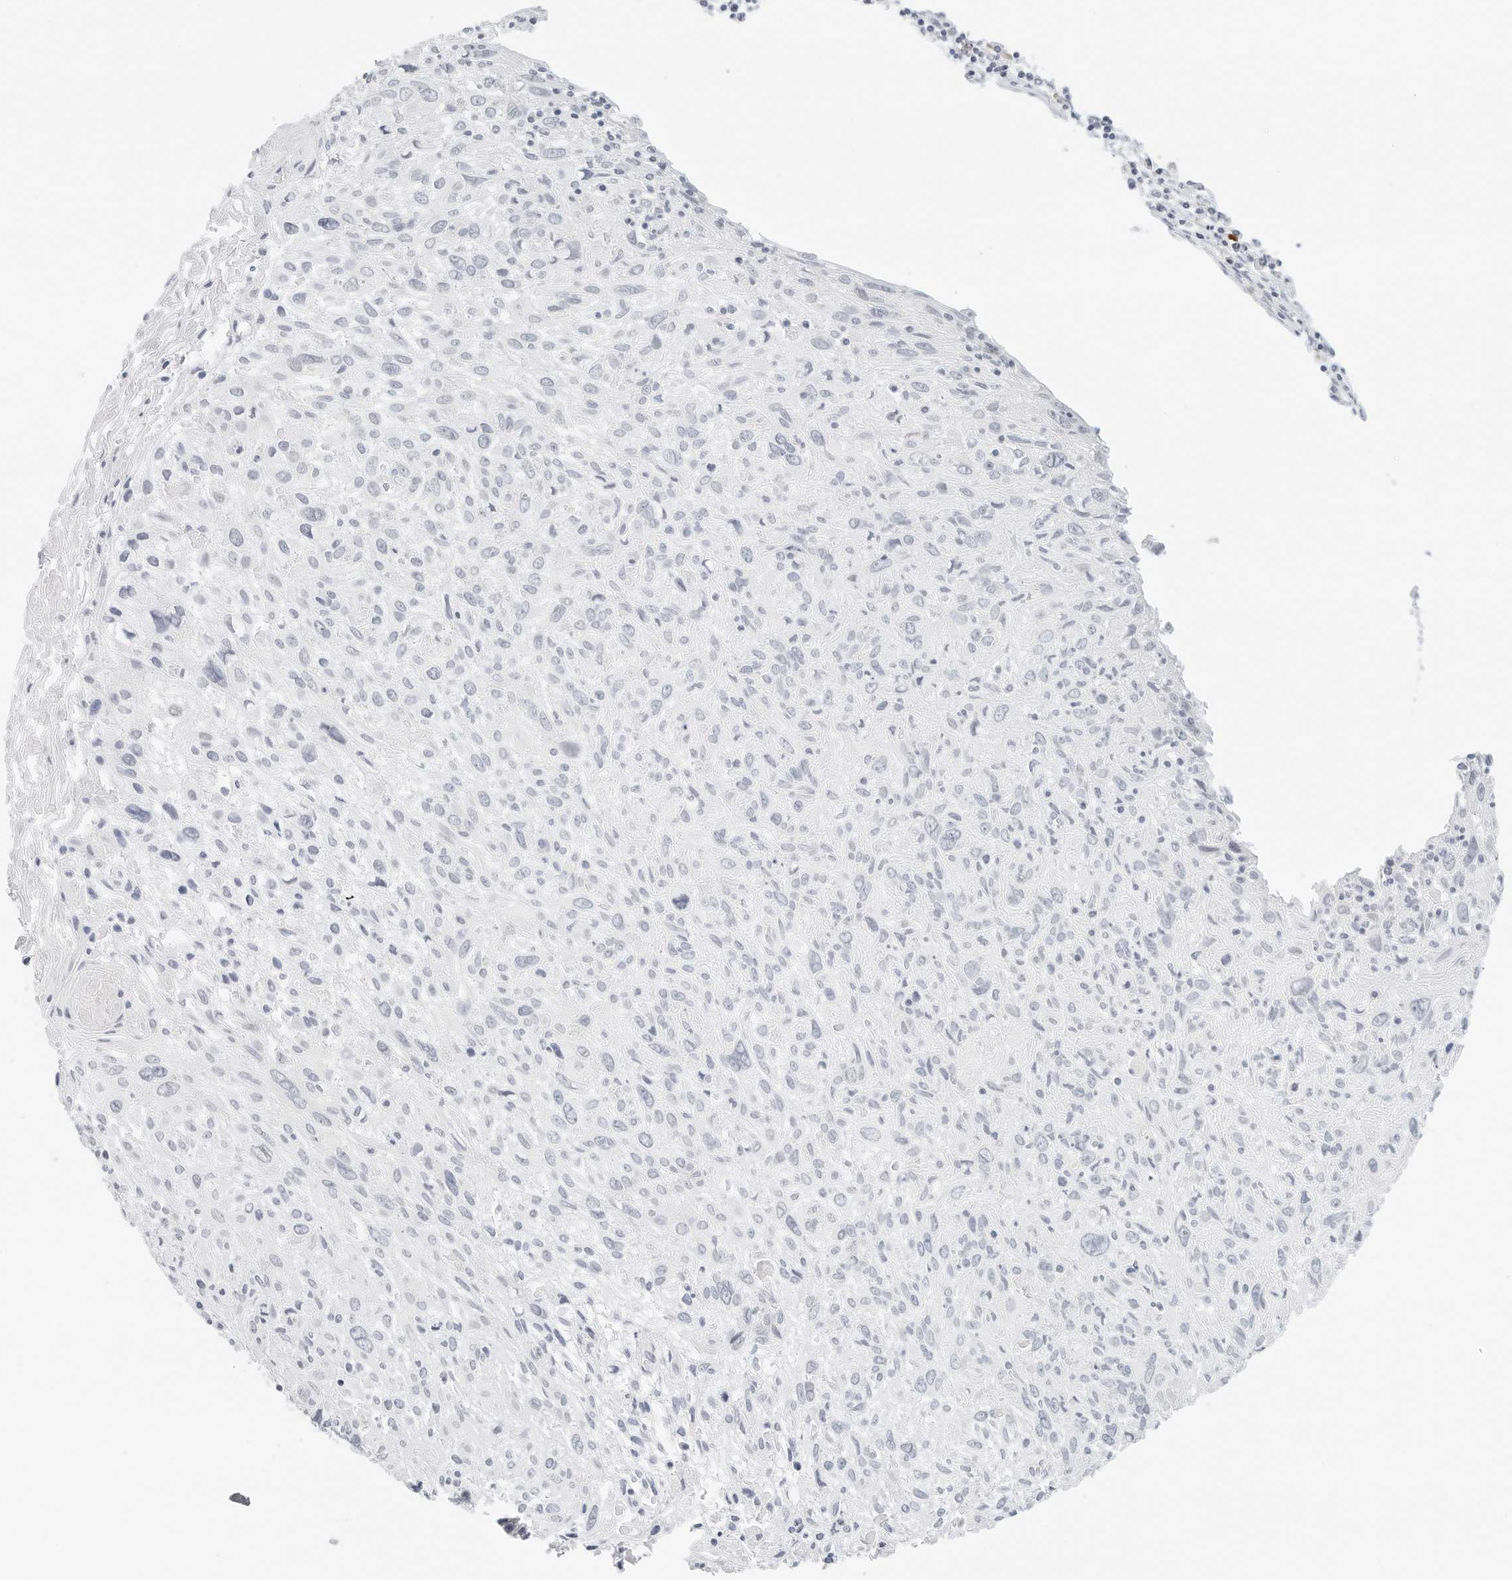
{"staining": {"intensity": "negative", "quantity": "none", "location": "none"}, "tissue": "cervical cancer", "cell_type": "Tumor cells", "image_type": "cancer", "snomed": [{"axis": "morphology", "description": "Squamous cell carcinoma, NOS"}, {"axis": "topography", "description": "Cervix"}], "caption": "Human cervical cancer (squamous cell carcinoma) stained for a protein using immunohistochemistry (IHC) reveals no staining in tumor cells.", "gene": "PARP10", "patient": {"sex": "female", "age": 51}}